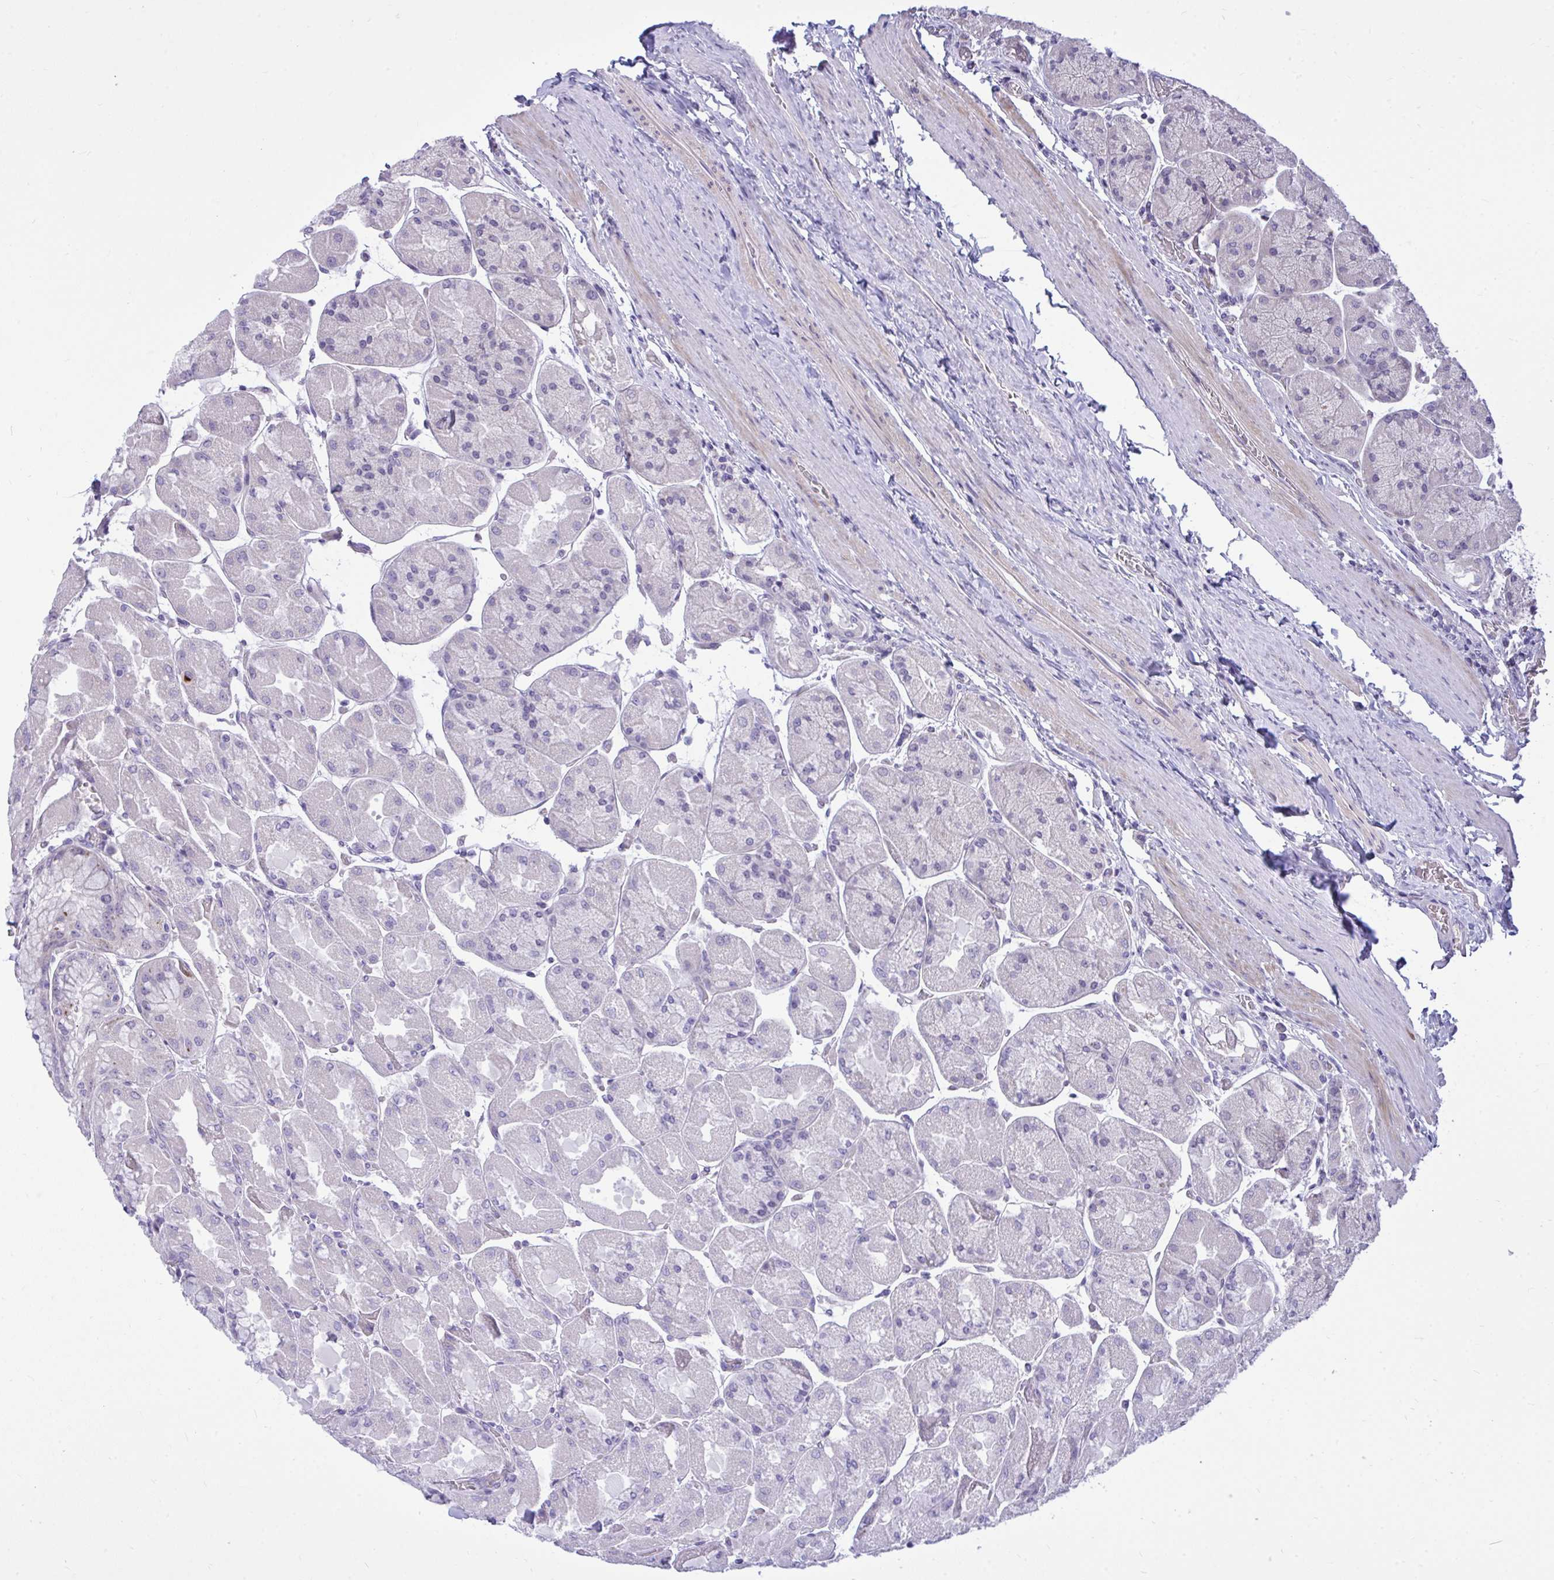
{"staining": {"intensity": "weak", "quantity": "<25%", "location": "cytoplasmic/membranous"}, "tissue": "stomach", "cell_type": "Glandular cells", "image_type": "normal", "snomed": [{"axis": "morphology", "description": "Normal tissue, NOS"}, {"axis": "topography", "description": "Stomach"}], "caption": "The IHC photomicrograph has no significant positivity in glandular cells of stomach. Nuclei are stained in blue.", "gene": "HMBOX1", "patient": {"sex": "female", "age": 61}}